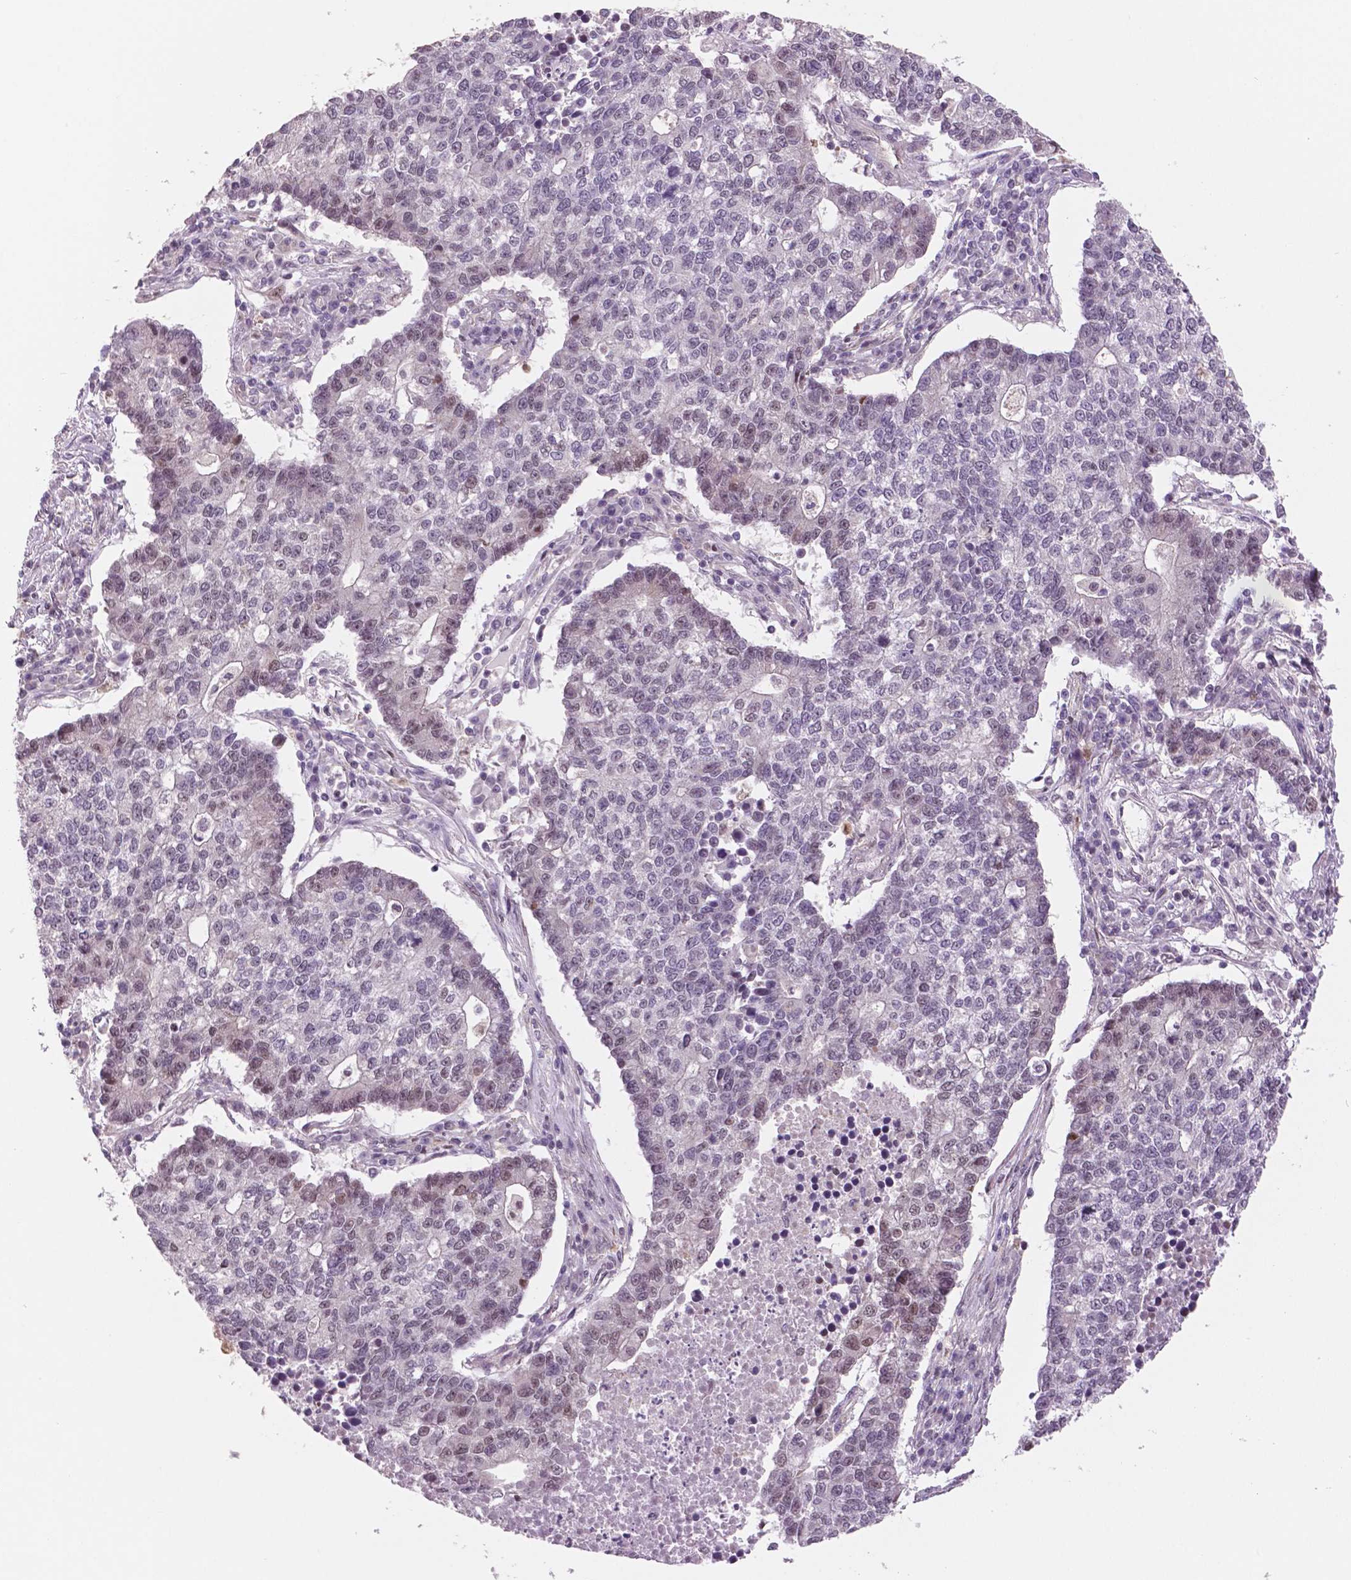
{"staining": {"intensity": "negative", "quantity": "none", "location": "none"}, "tissue": "lung cancer", "cell_type": "Tumor cells", "image_type": "cancer", "snomed": [{"axis": "morphology", "description": "Adenocarcinoma, NOS"}, {"axis": "topography", "description": "Lung"}], "caption": "This micrograph is of lung cancer (adenocarcinoma) stained with IHC to label a protein in brown with the nuclei are counter-stained blue. There is no staining in tumor cells. The staining was performed using DAB to visualize the protein expression in brown, while the nuclei were stained in blue with hematoxylin (Magnification: 20x).", "gene": "STAT3", "patient": {"sex": "male", "age": 57}}